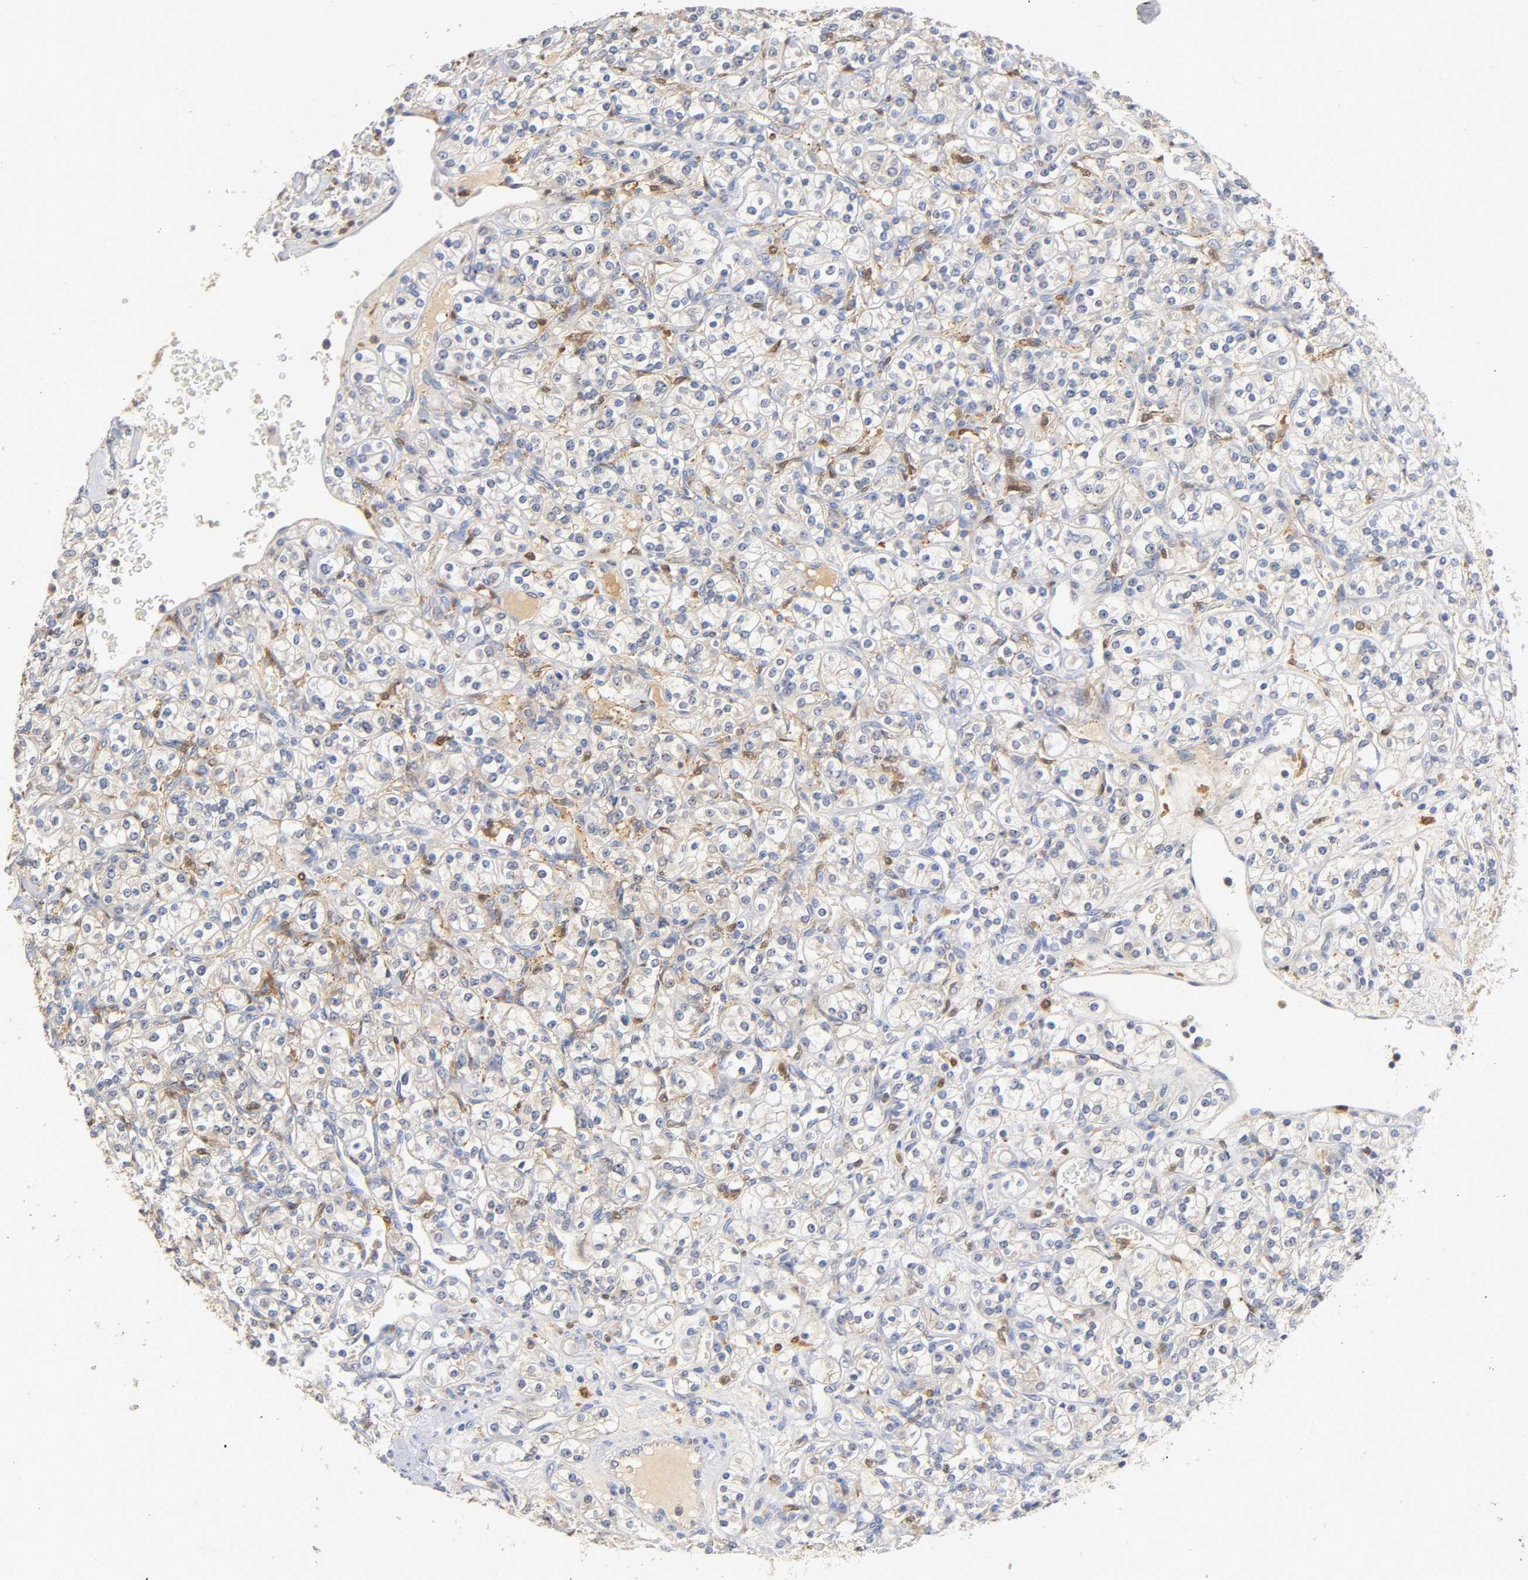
{"staining": {"intensity": "negative", "quantity": "none", "location": "none"}, "tissue": "renal cancer", "cell_type": "Tumor cells", "image_type": "cancer", "snomed": [{"axis": "morphology", "description": "Adenocarcinoma, NOS"}, {"axis": "topography", "description": "Kidney"}], "caption": "This micrograph is of renal cancer stained with immunohistochemistry to label a protein in brown with the nuclei are counter-stained blue. There is no positivity in tumor cells.", "gene": "IL18", "patient": {"sex": "male", "age": 77}}